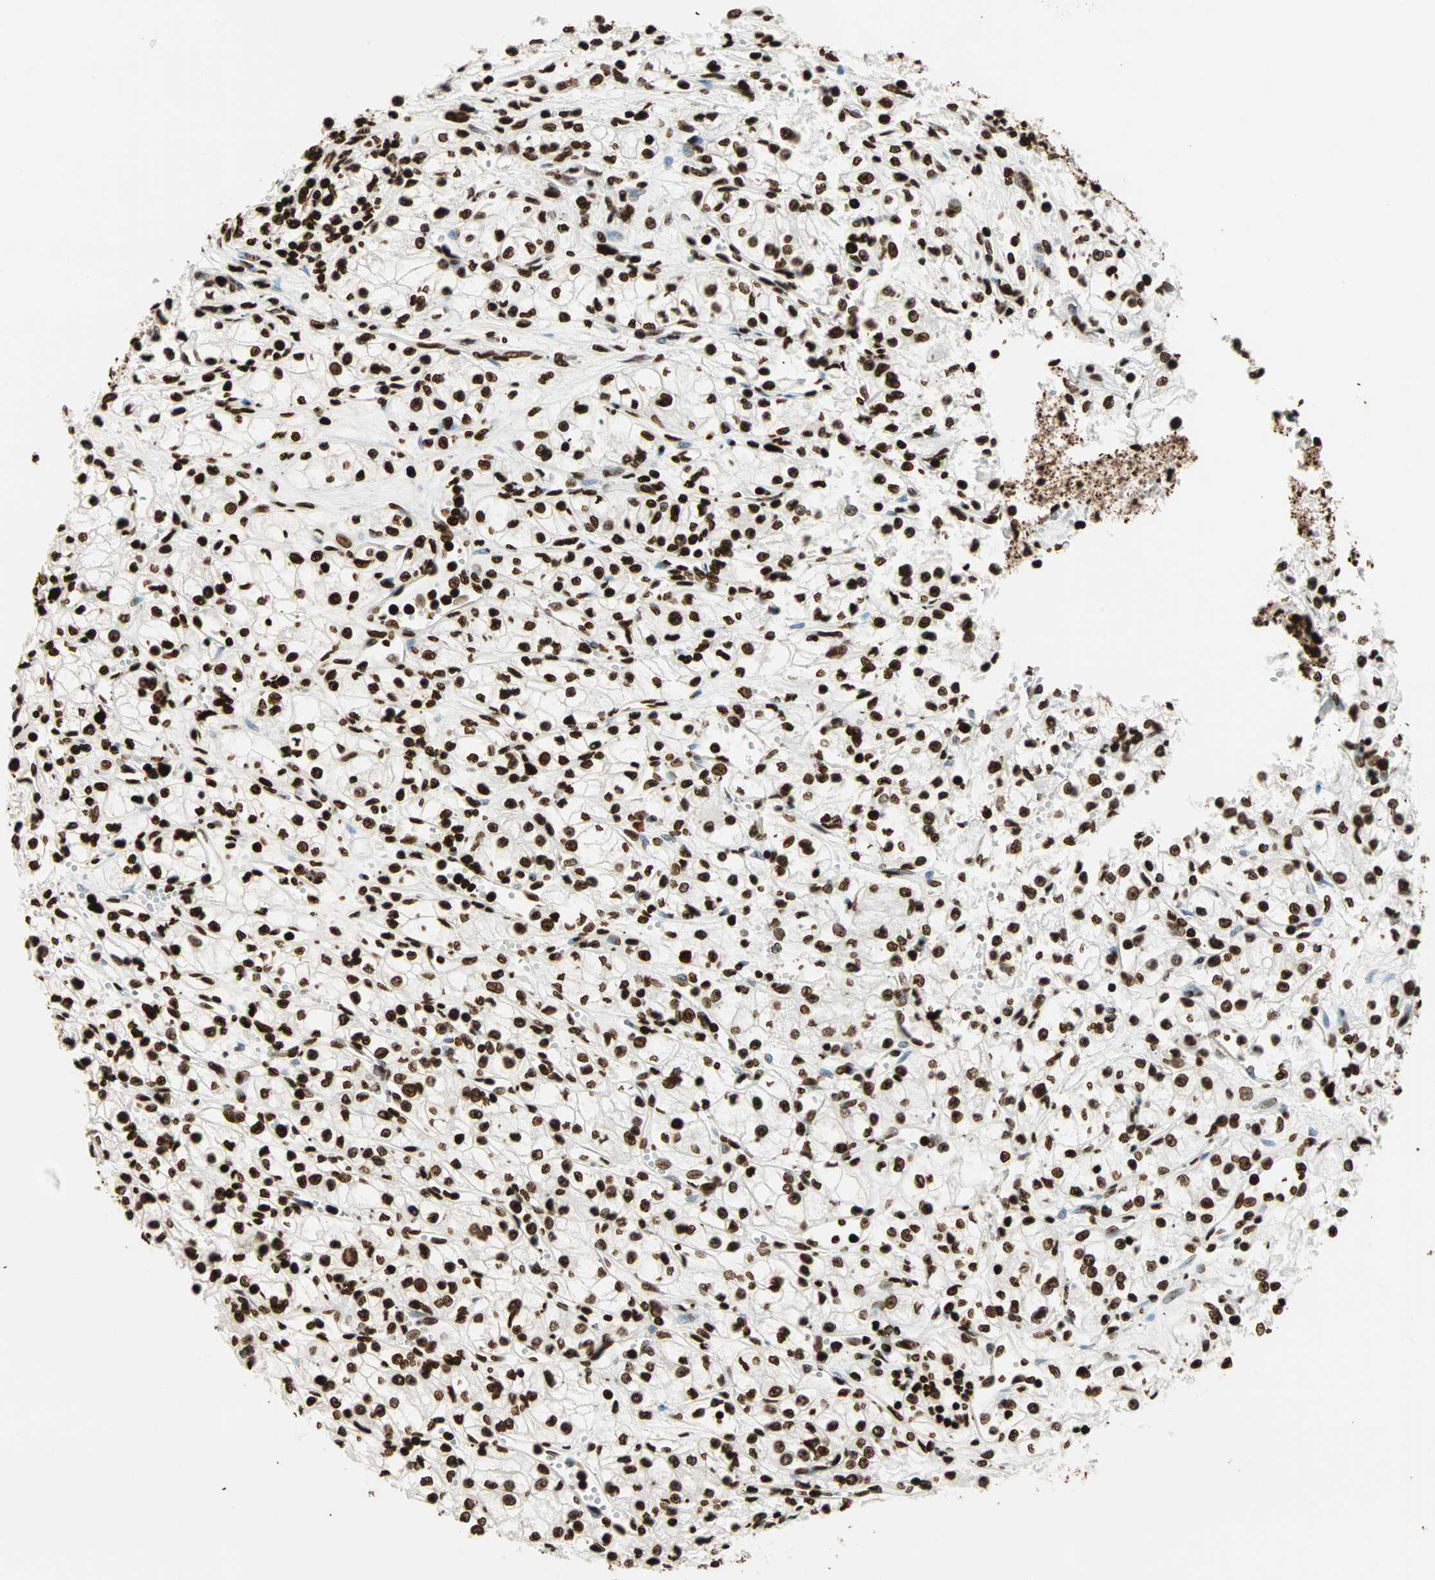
{"staining": {"intensity": "strong", "quantity": ">75%", "location": "nuclear"}, "tissue": "renal cancer", "cell_type": "Tumor cells", "image_type": "cancer", "snomed": [{"axis": "morphology", "description": "Normal tissue, NOS"}, {"axis": "morphology", "description": "Adenocarcinoma, NOS"}, {"axis": "topography", "description": "Kidney"}], "caption": "Protein staining of renal cancer (adenocarcinoma) tissue shows strong nuclear expression in approximately >75% of tumor cells.", "gene": "GLI2", "patient": {"sex": "male", "age": 59}}